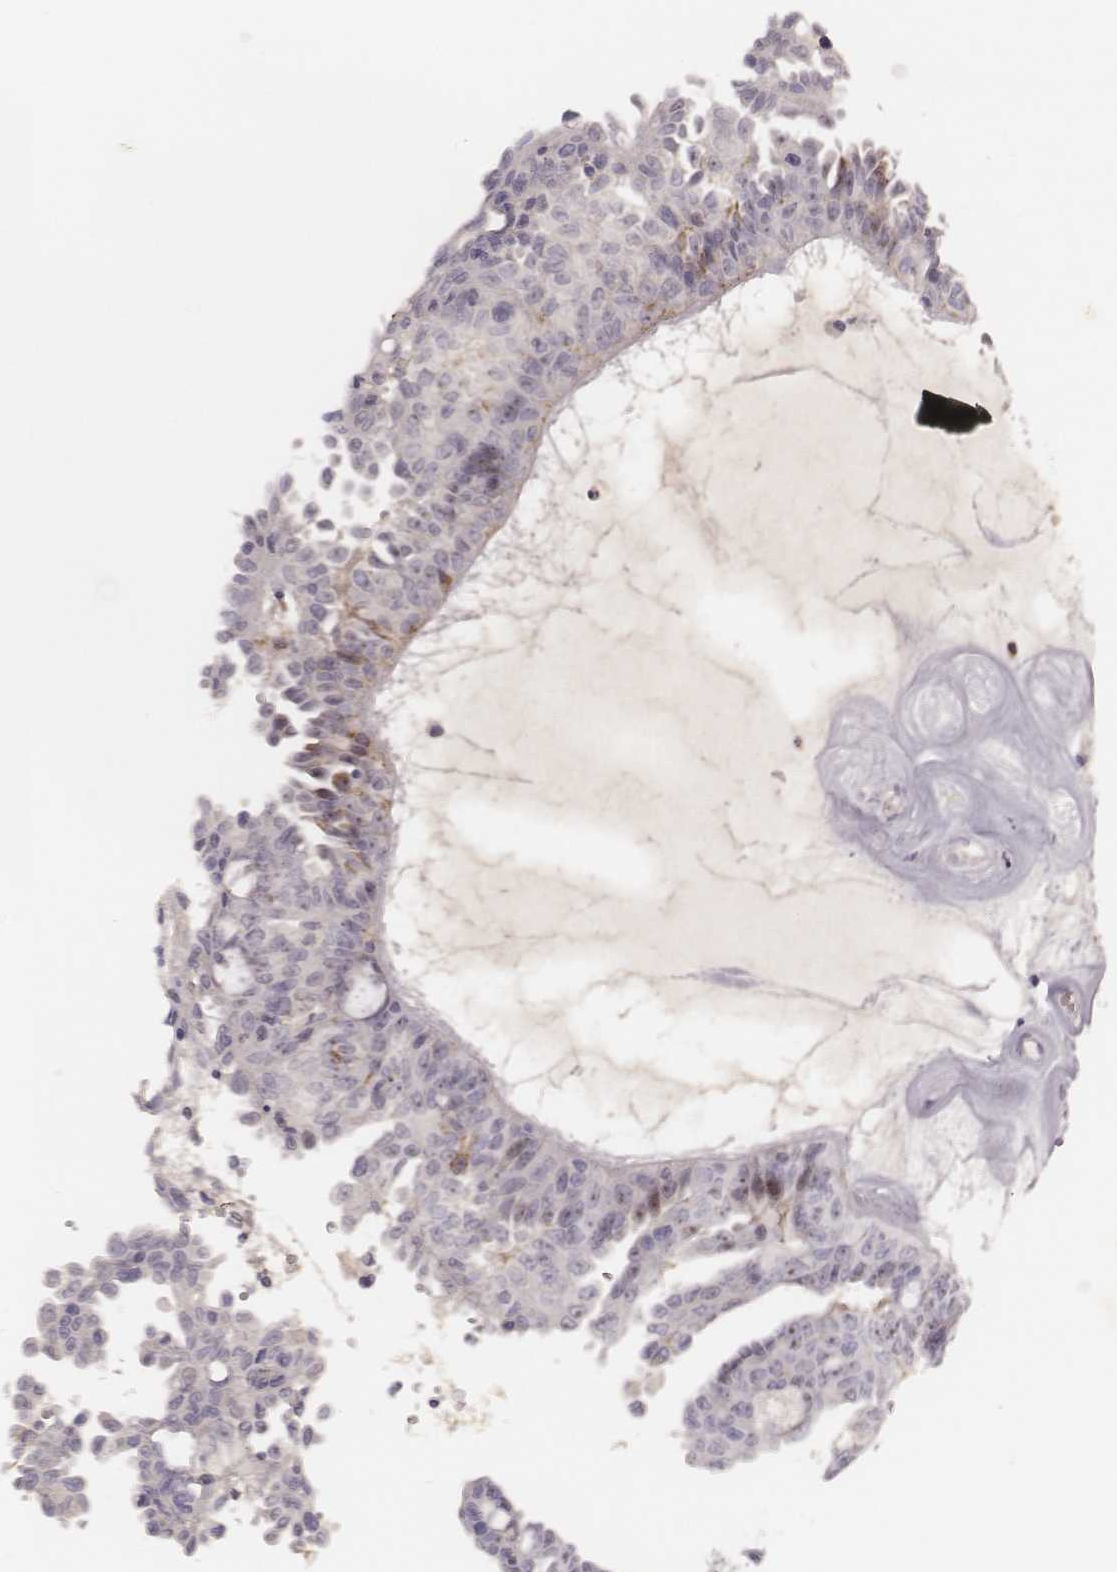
{"staining": {"intensity": "moderate", "quantity": "<25%", "location": "nuclear"}, "tissue": "ovarian cancer", "cell_type": "Tumor cells", "image_type": "cancer", "snomed": [{"axis": "morphology", "description": "Cystadenocarcinoma, serous, NOS"}, {"axis": "topography", "description": "Ovary"}], "caption": "The histopathology image reveals staining of ovarian serous cystadenocarcinoma, revealing moderate nuclear protein staining (brown color) within tumor cells.", "gene": "MADCAM1", "patient": {"sex": "female", "age": 71}}